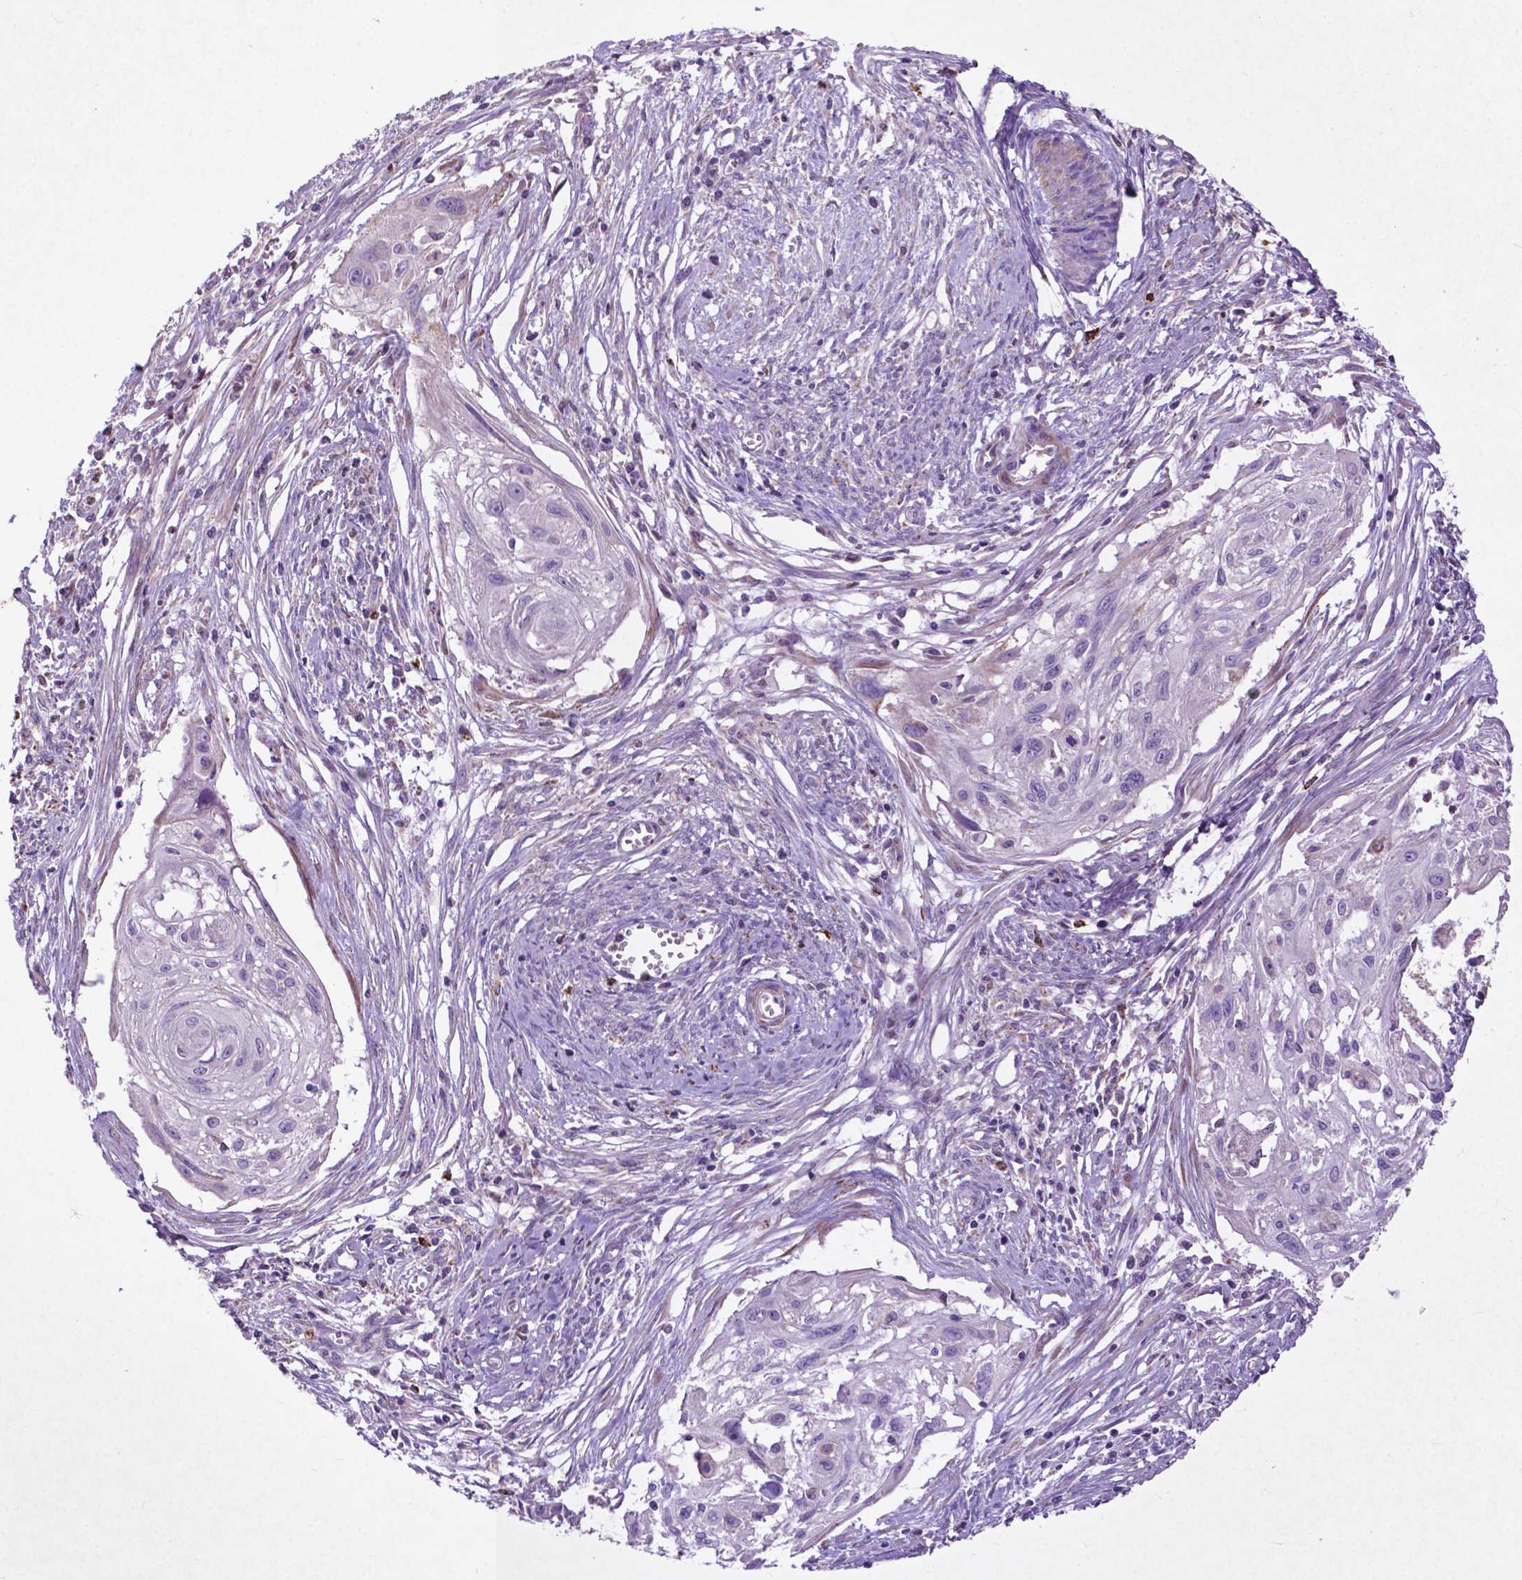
{"staining": {"intensity": "negative", "quantity": "none", "location": "none"}, "tissue": "cervical cancer", "cell_type": "Tumor cells", "image_type": "cancer", "snomed": [{"axis": "morphology", "description": "Squamous cell carcinoma, NOS"}, {"axis": "topography", "description": "Cervix"}], "caption": "High magnification brightfield microscopy of squamous cell carcinoma (cervical) stained with DAB (brown) and counterstained with hematoxylin (blue): tumor cells show no significant expression.", "gene": "THEGL", "patient": {"sex": "female", "age": 49}}